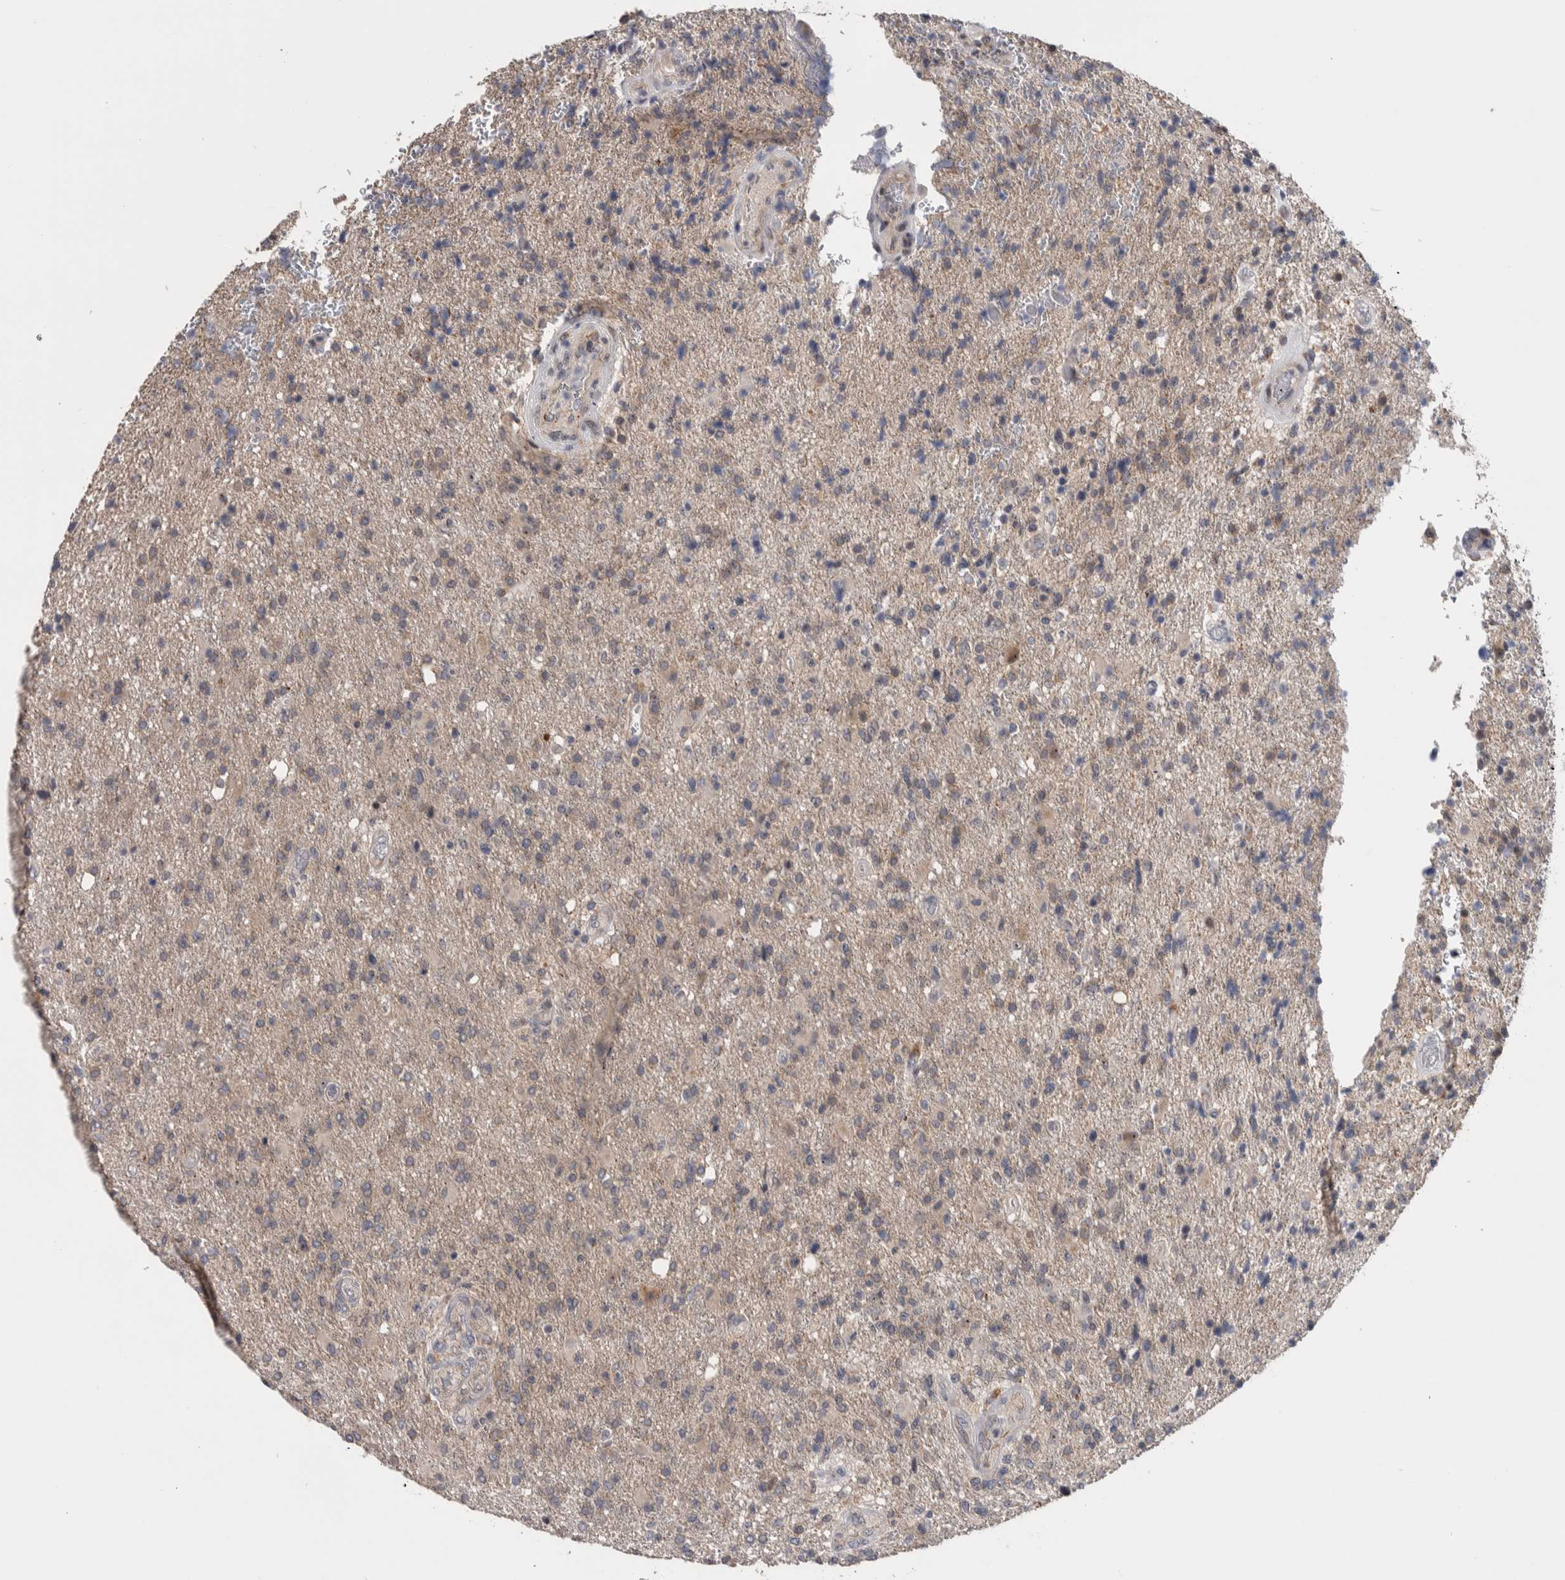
{"staining": {"intensity": "weak", "quantity": "<25%", "location": "cytoplasmic/membranous"}, "tissue": "glioma", "cell_type": "Tumor cells", "image_type": "cancer", "snomed": [{"axis": "morphology", "description": "Glioma, malignant, High grade"}, {"axis": "topography", "description": "Brain"}], "caption": "Tumor cells are negative for brown protein staining in glioma.", "gene": "PRRG4", "patient": {"sex": "male", "age": 72}}